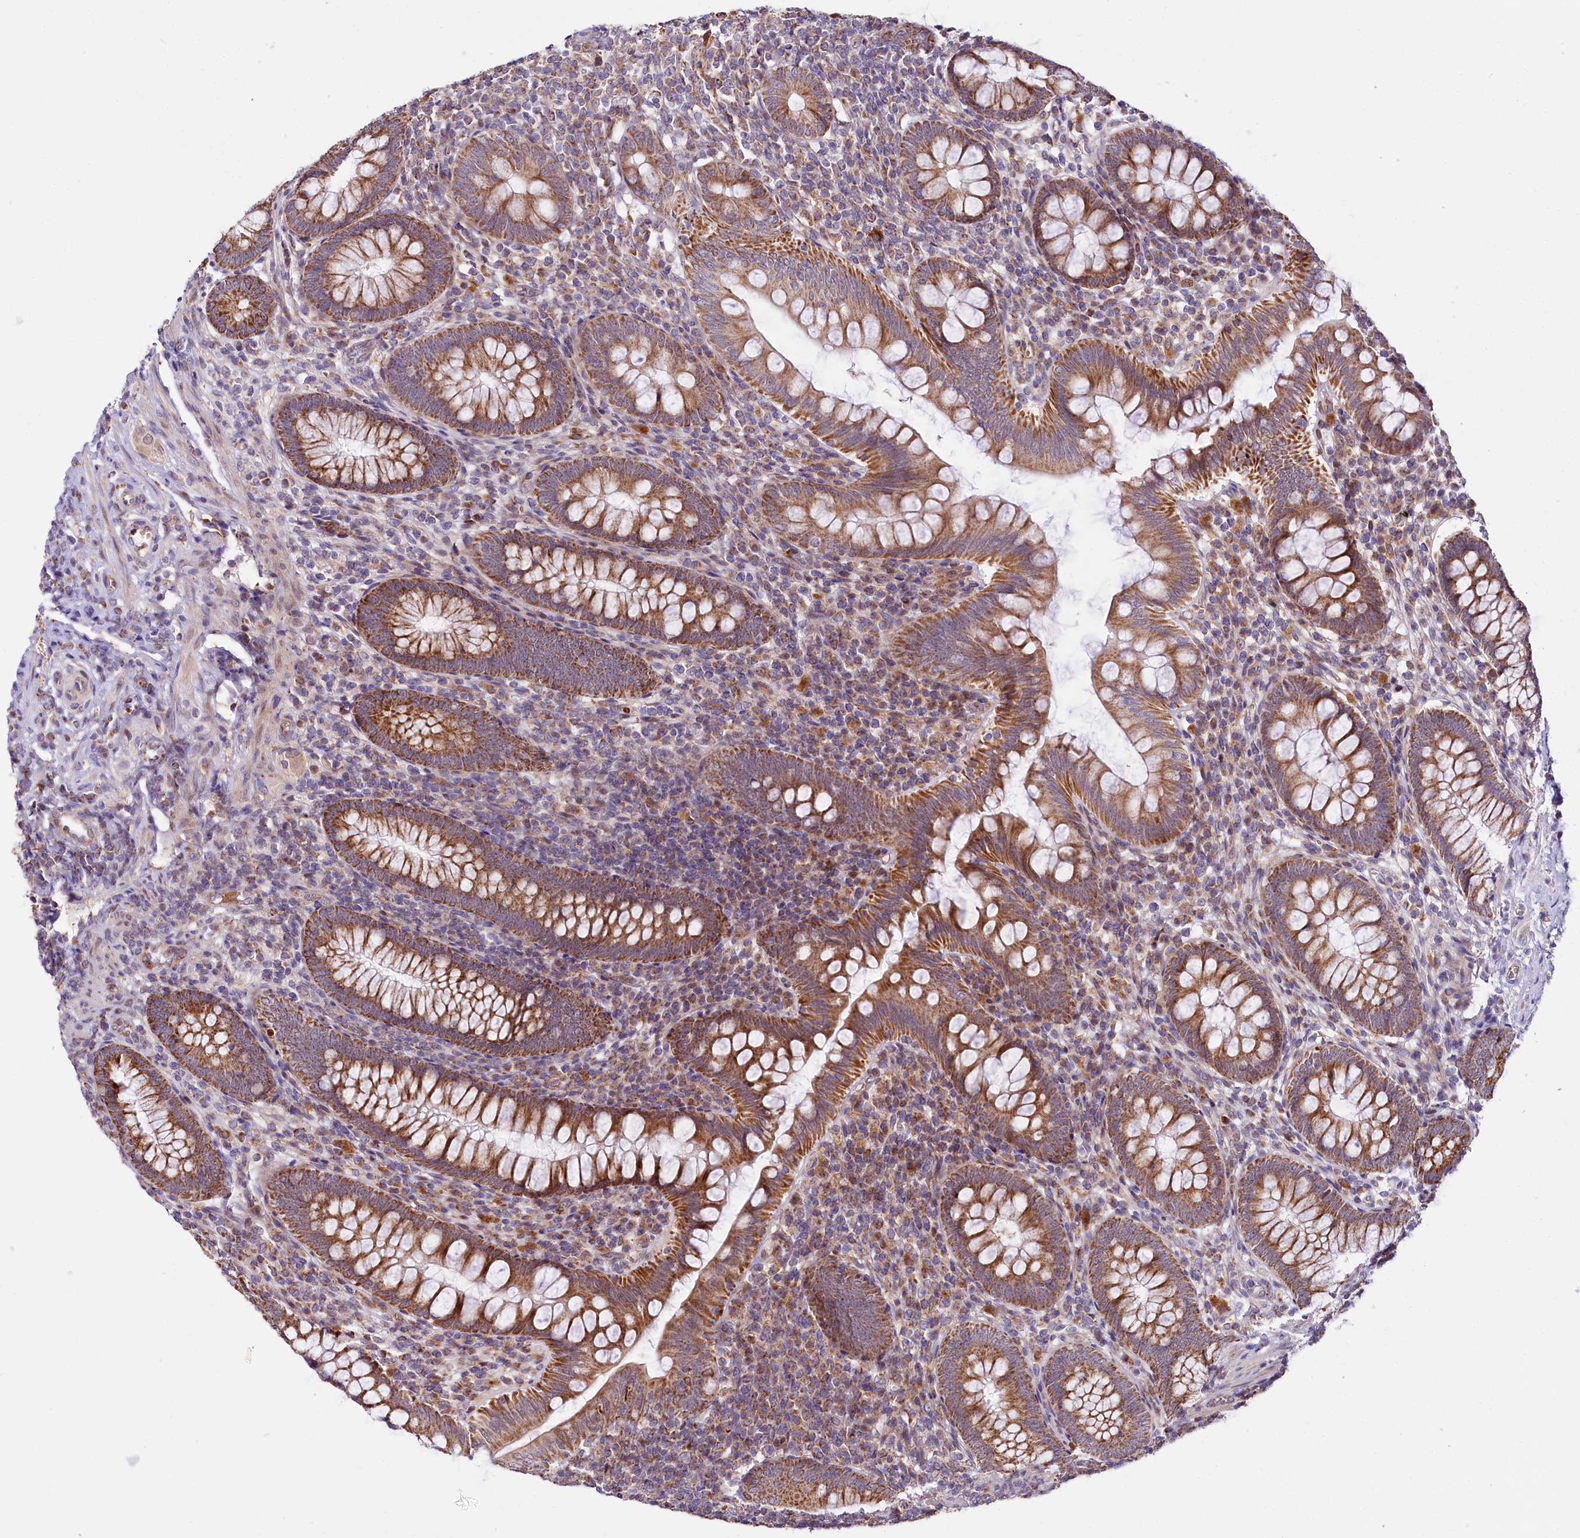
{"staining": {"intensity": "strong", "quantity": ">75%", "location": "cytoplasmic/membranous"}, "tissue": "appendix", "cell_type": "Glandular cells", "image_type": "normal", "snomed": [{"axis": "morphology", "description": "Normal tissue, NOS"}, {"axis": "topography", "description": "Appendix"}], "caption": "Protein expression analysis of benign appendix exhibits strong cytoplasmic/membranous staining in approximately >75% of glandular cells. Nuclei are stained in blue.", "gene": "ST7", "patient": {"sex": "male", "age": 14}}